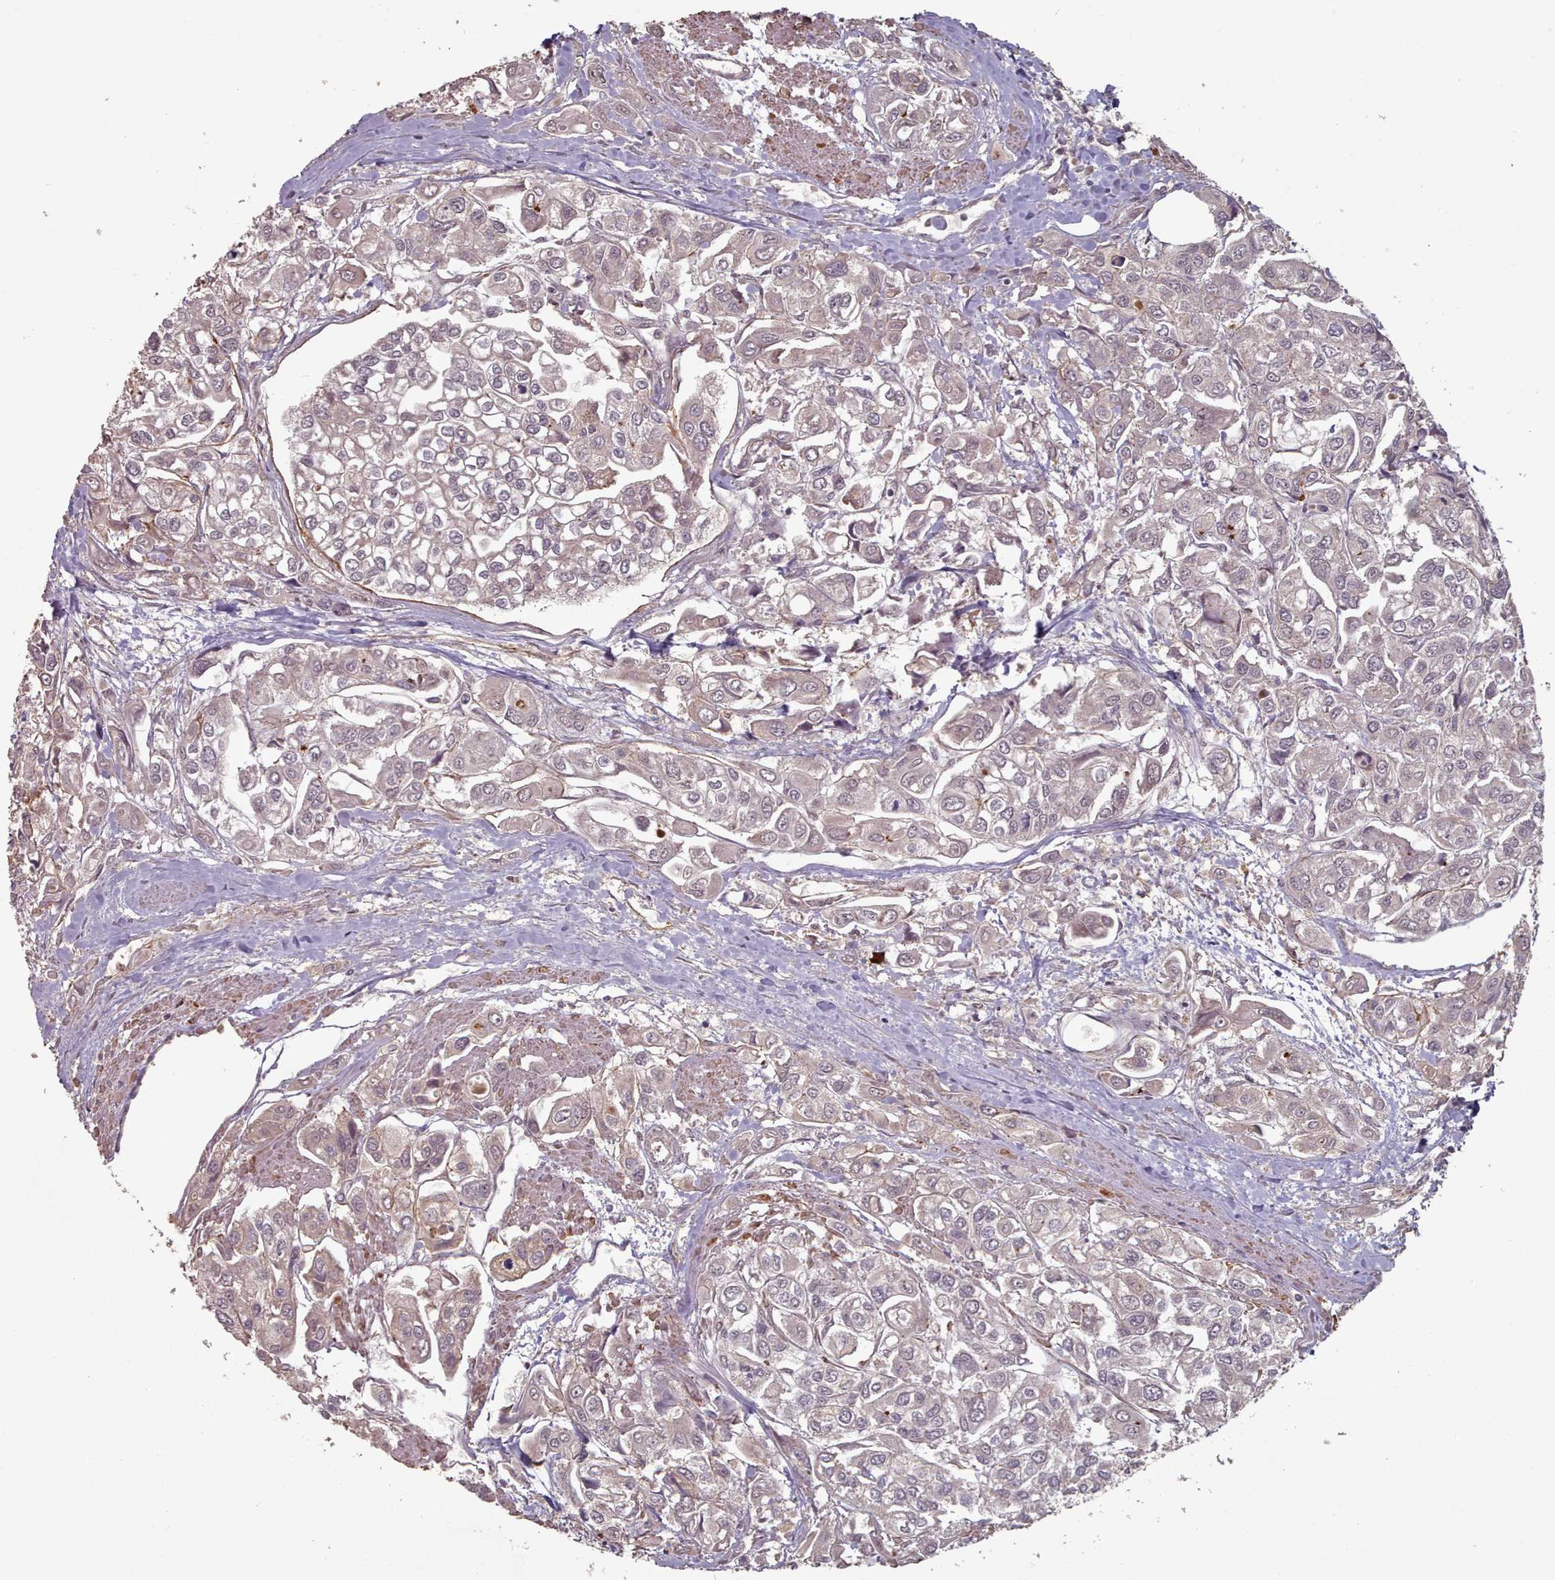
{"staining": {"intensity": "weak", "quantity": "<25%", "location": "nuclear"}, "tissue": "urothelial cancer", "cell_type": "Tumor cells", "image_type": "cancer", "snomed": [{"axis": "morphology", "description": "Urothelial carcinoma, High grade"}, {"axis": "topography", "description": "Urinary bladder"}], "caption": "This is an IHC image of urothelial cancer. There is no positivity in tumor cells.", "gene": "ERCC6L", "patient": {"sex": "male", "age": 67}}